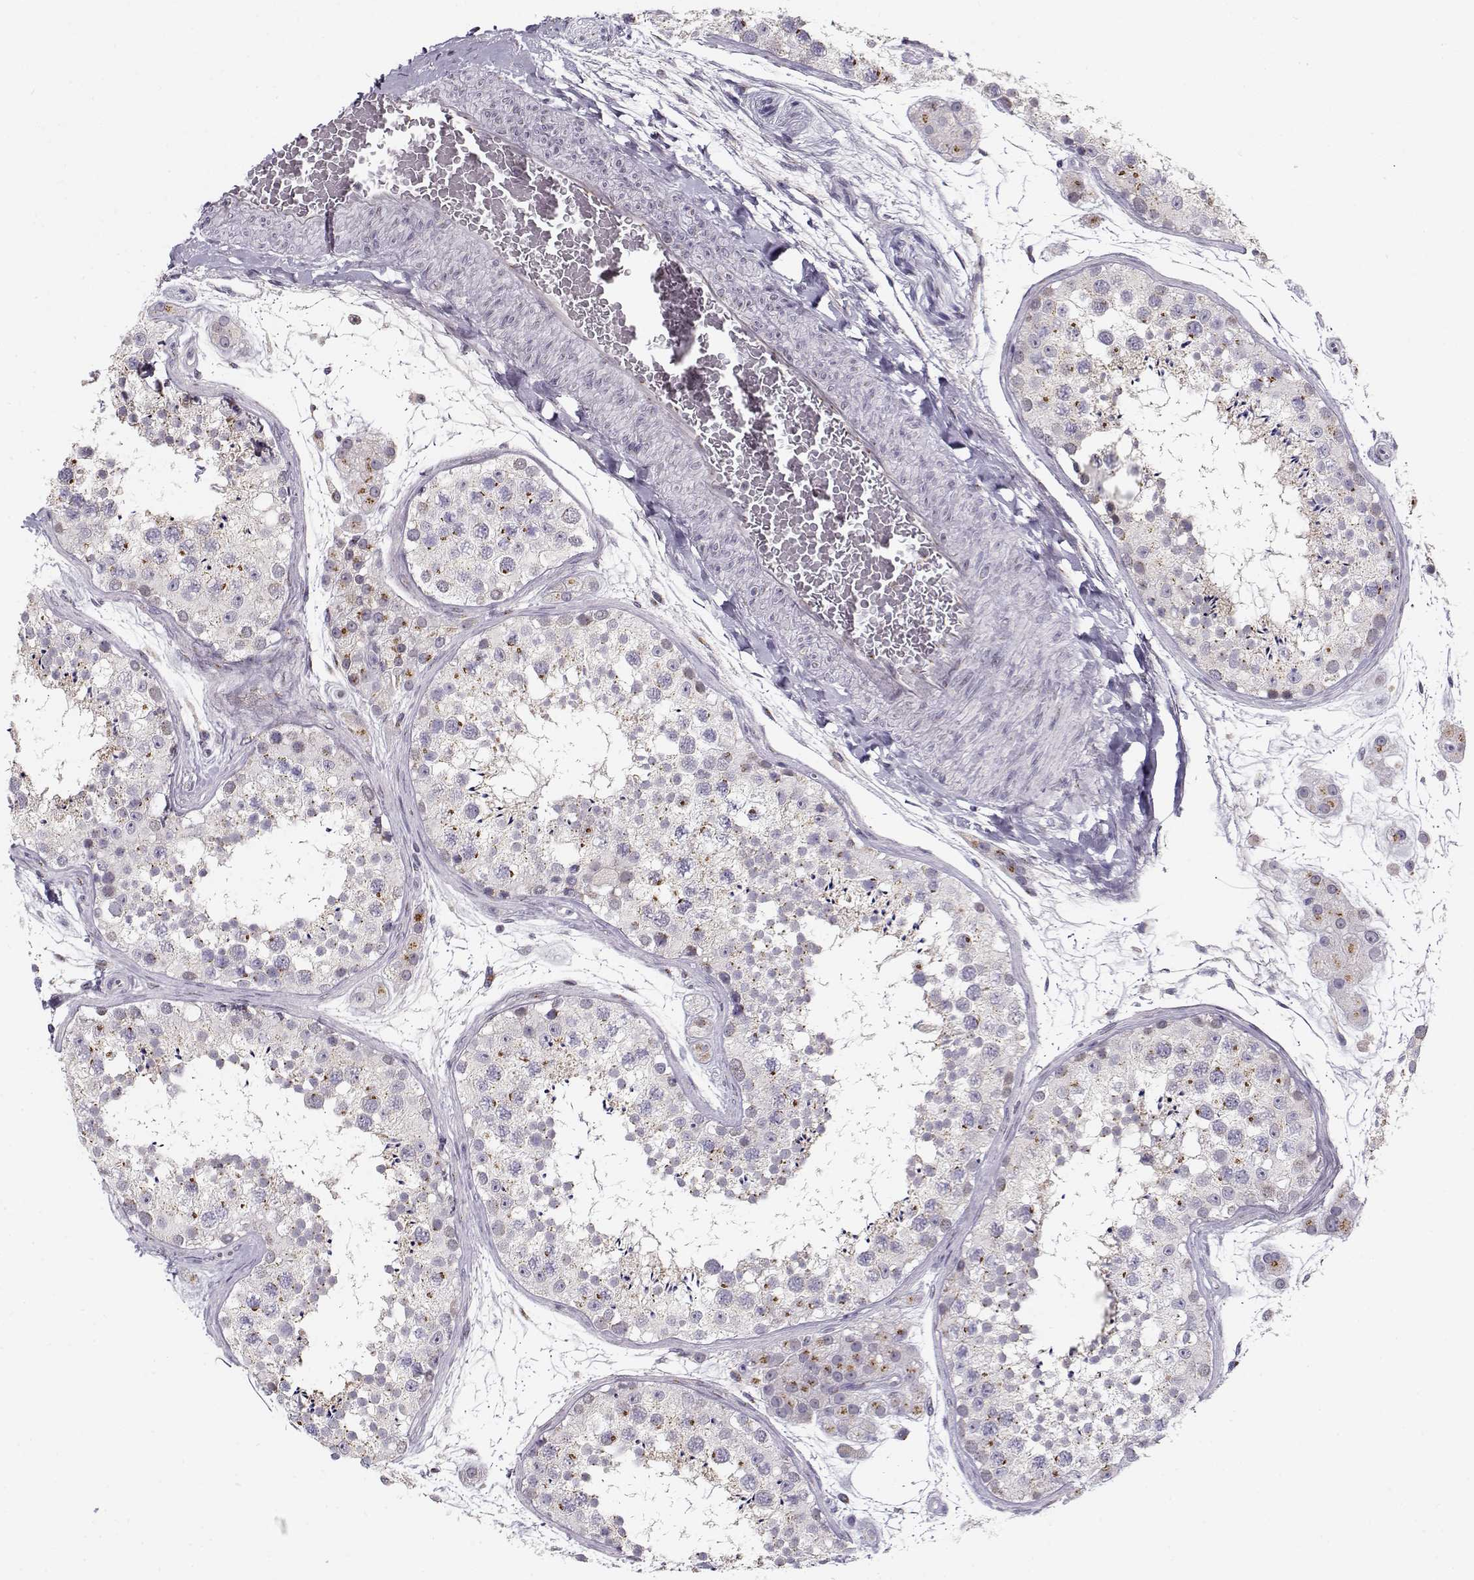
{"staining": {"intensity": "moderate", "quantity": "<25%", "location": "cytoplasmic/membranous"}, "tissue": "testis", "cell_type": "Cells in seminiferous ducts", "image_type": "normal", "snomed": [{"axis": "morphology", "description": "Normal tissue, NOS"}, {"axis": "topography", "description": "Testis"}], "caption": "Immunohistochemistry staining of normal testis, which displays low levels of moderate cytoplasmic/membranous staining in approximately <25% of cells in seminiferous ducts indicating moderate cytoplasmic/membranous protein expression. The staining was performed using DAB (3,3'-diaminobenzidine) (brown) for protein detection and nuclei were counterstained in hematoxylin (blue).", "gene": "SLC4A5", "patient": {"sex": "male", "age": 41}}